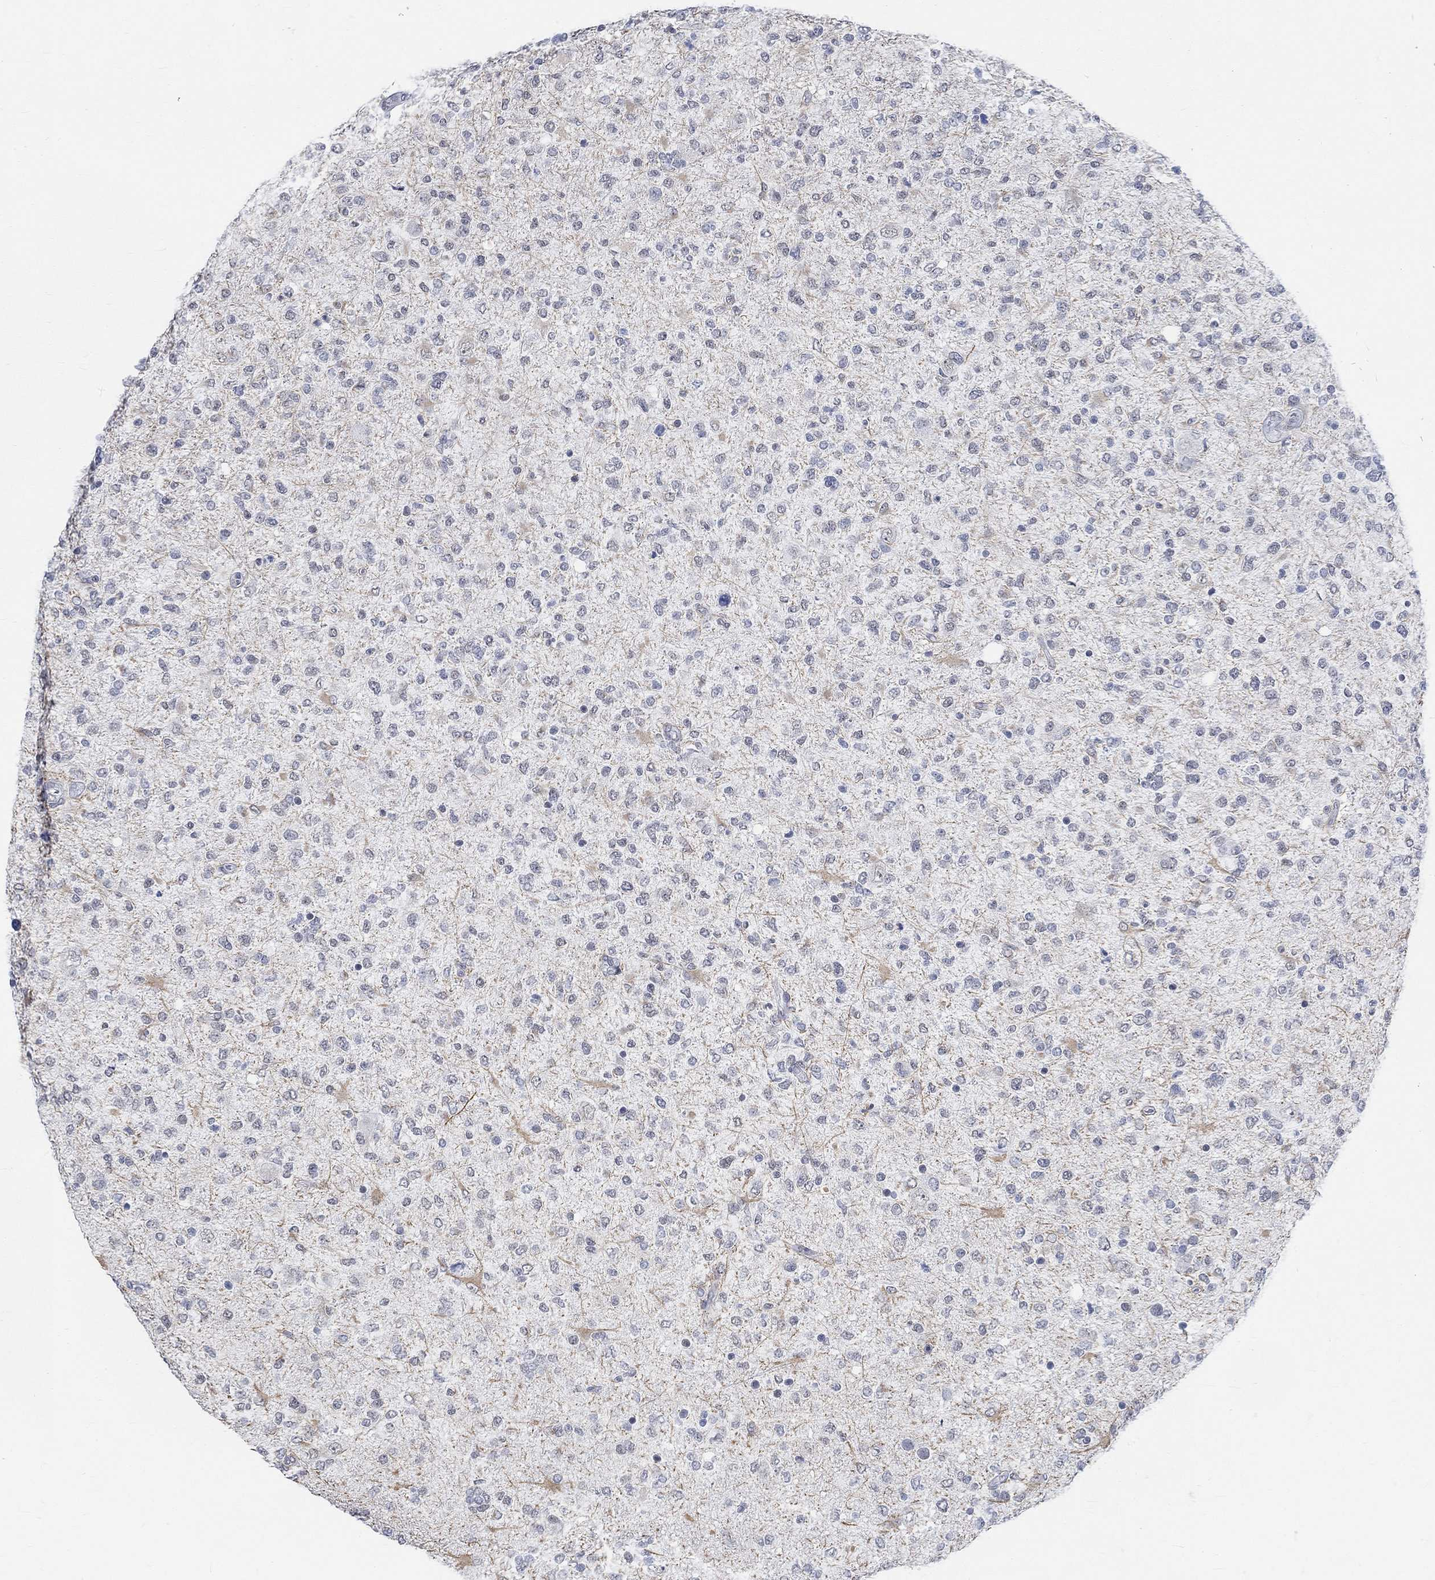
{"staining": {"intensity": "negative", "quantity": "none", "location": "none"}, "tissue": "glioma", "cell_type": "Tumor cells", "image_type": "cancer", "snomed": [{"axis": "morphology", "description": "Glioma, malignant, High grade"}, {"axis": "topography", "description": "Cerebral cortex"}], "caption": "An immunohistochemistry (IHC) image of malignant high-grade glioma is shown. There is no staining in tumor cells of malignant high-grade glioma.", "gene": "KCNH8", "patient": {"sex": "male", "age": 70}}